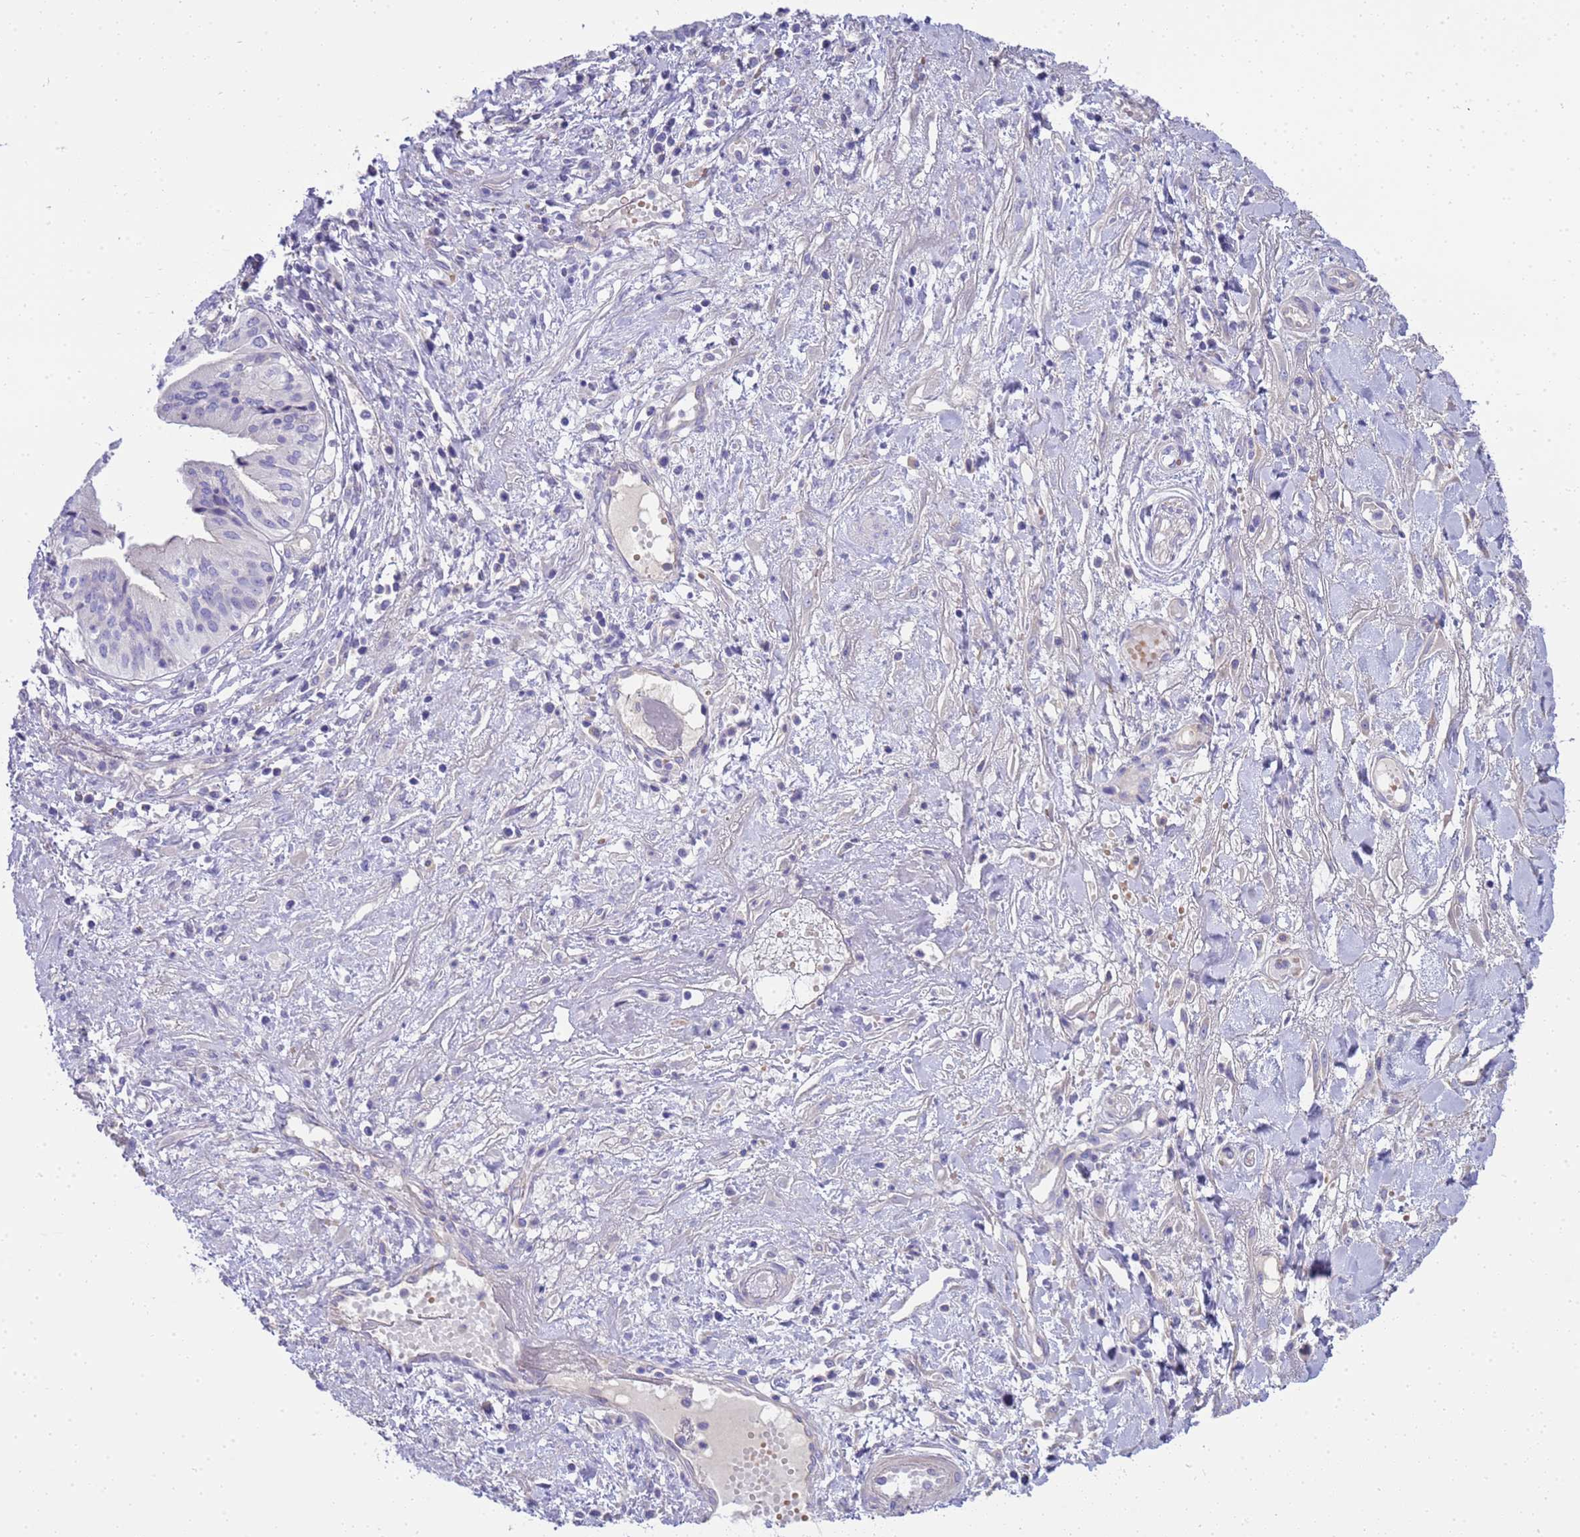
{"staining": {"intensity": "negative", "quantity": "none", "location": "none"}, "tissue": "pancreatic cancer", "cell_type": "Tumor cells", "image_type": "cancer", "snomed": [{"axis": "morphology", "description": "Adenocarcinoma, NOS"}, {"axis": "topography", "description": "Pancreas"}], "caption": "Pancreatic cancer stained for a protein using immunohistochemistry (IHC) shows no positivity tumor cells.", "gene": "RIPPLY2", "patient": {"sex": "female", "age": 50}}